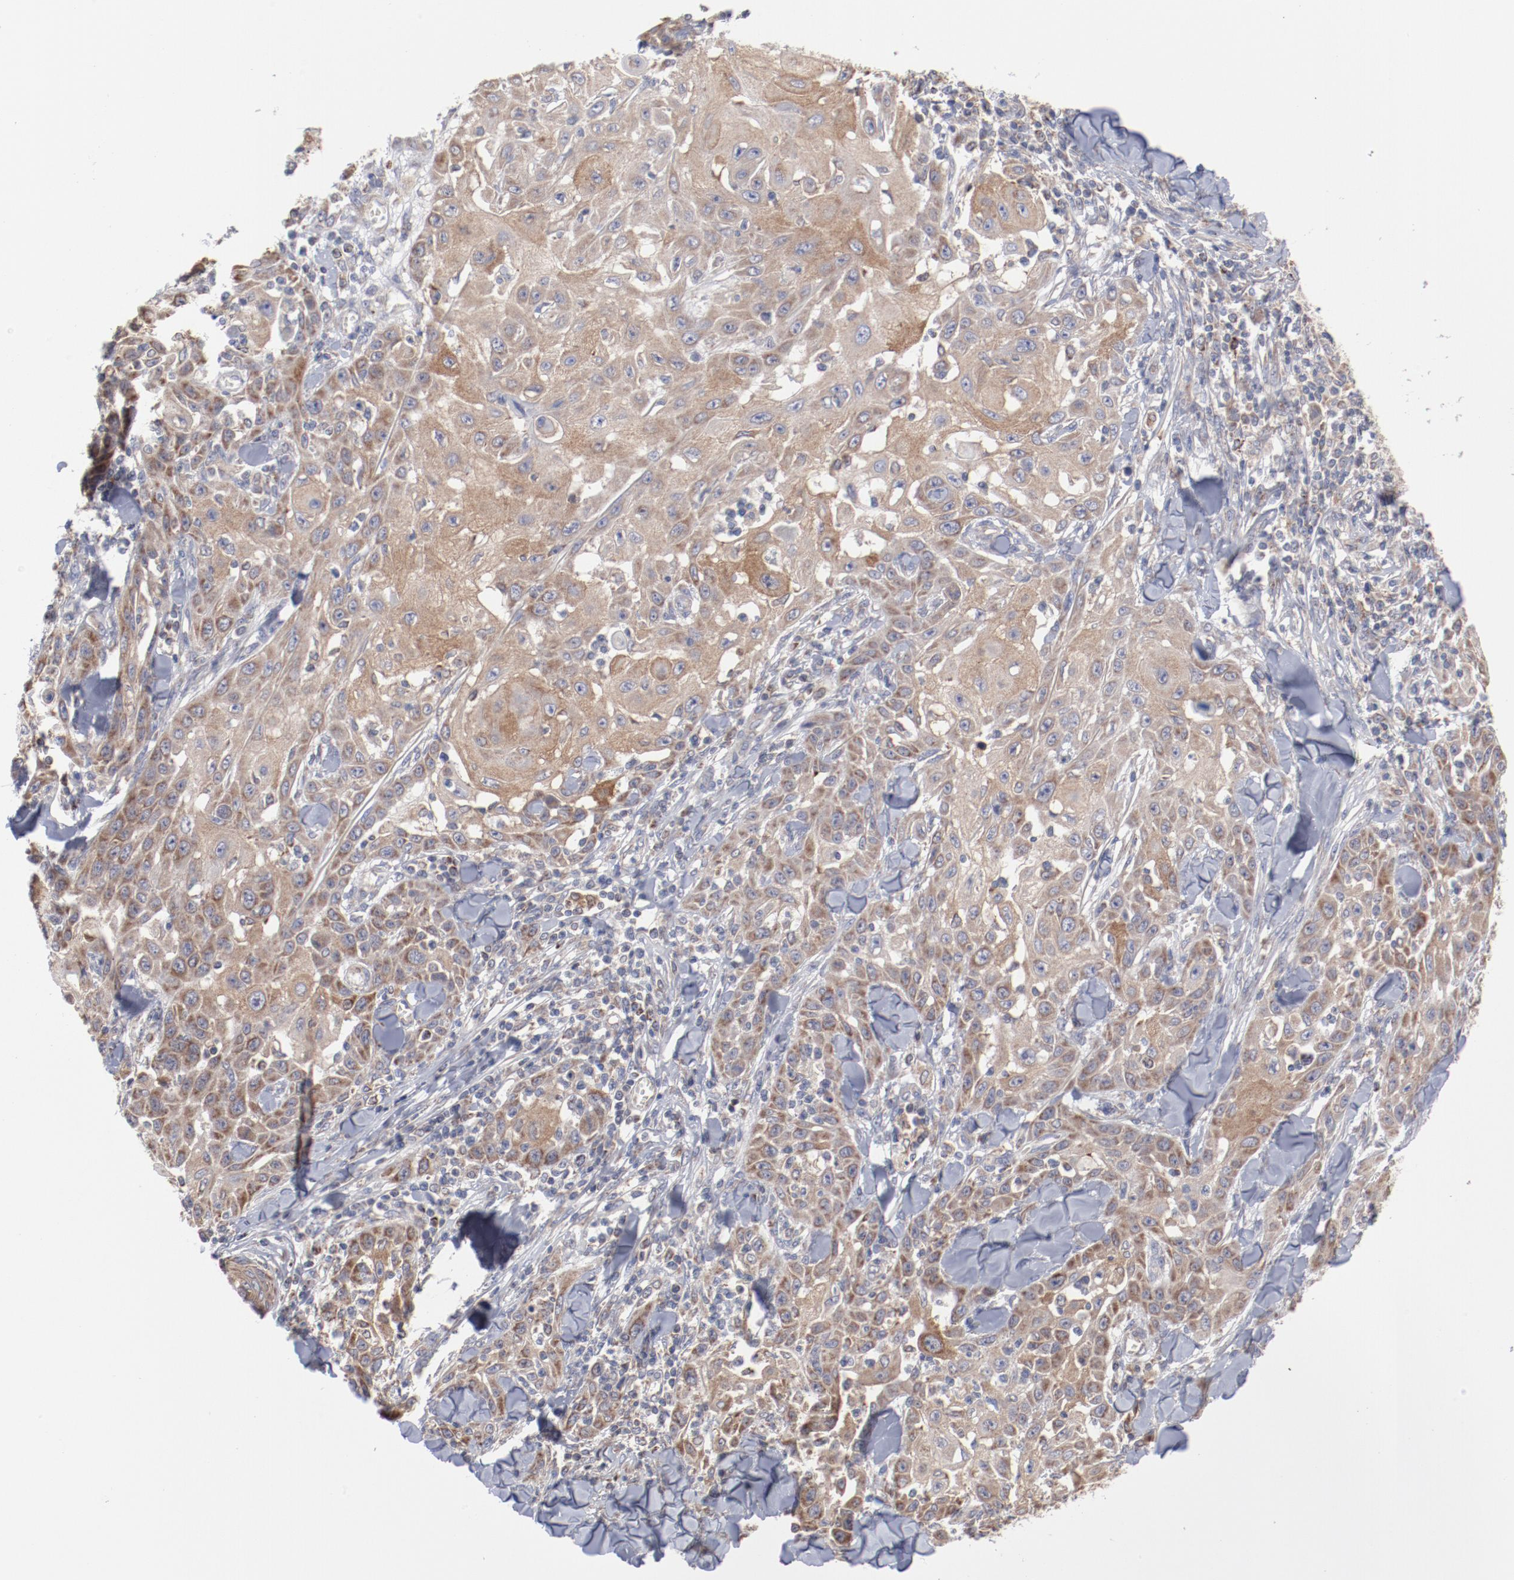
{"staining": {"intensity": "moderate", "quantity": ">75%", "location": "cytoplasmic/membranous"}, "tissue": "skin cancer", "cell_type": "Tumor cells", "image_type": "cancer", "snomed": [{"axis": "morphology", "description": "Squamous cell carcinoma, NOS"}, {"axis": "topography", "description": "Skin"}], "caption": "This micrograph demonstrates squamous cell carcinoma (skin) stained with immunohistochemistry to label a protein in brown. The cytoplasmic/membranous of tumor cells show moderate positivity for the protein. Nuclei are counter-stained blue.", "gene": "PPFIBP2", "patient": {"sex": "male", "age": 24}}